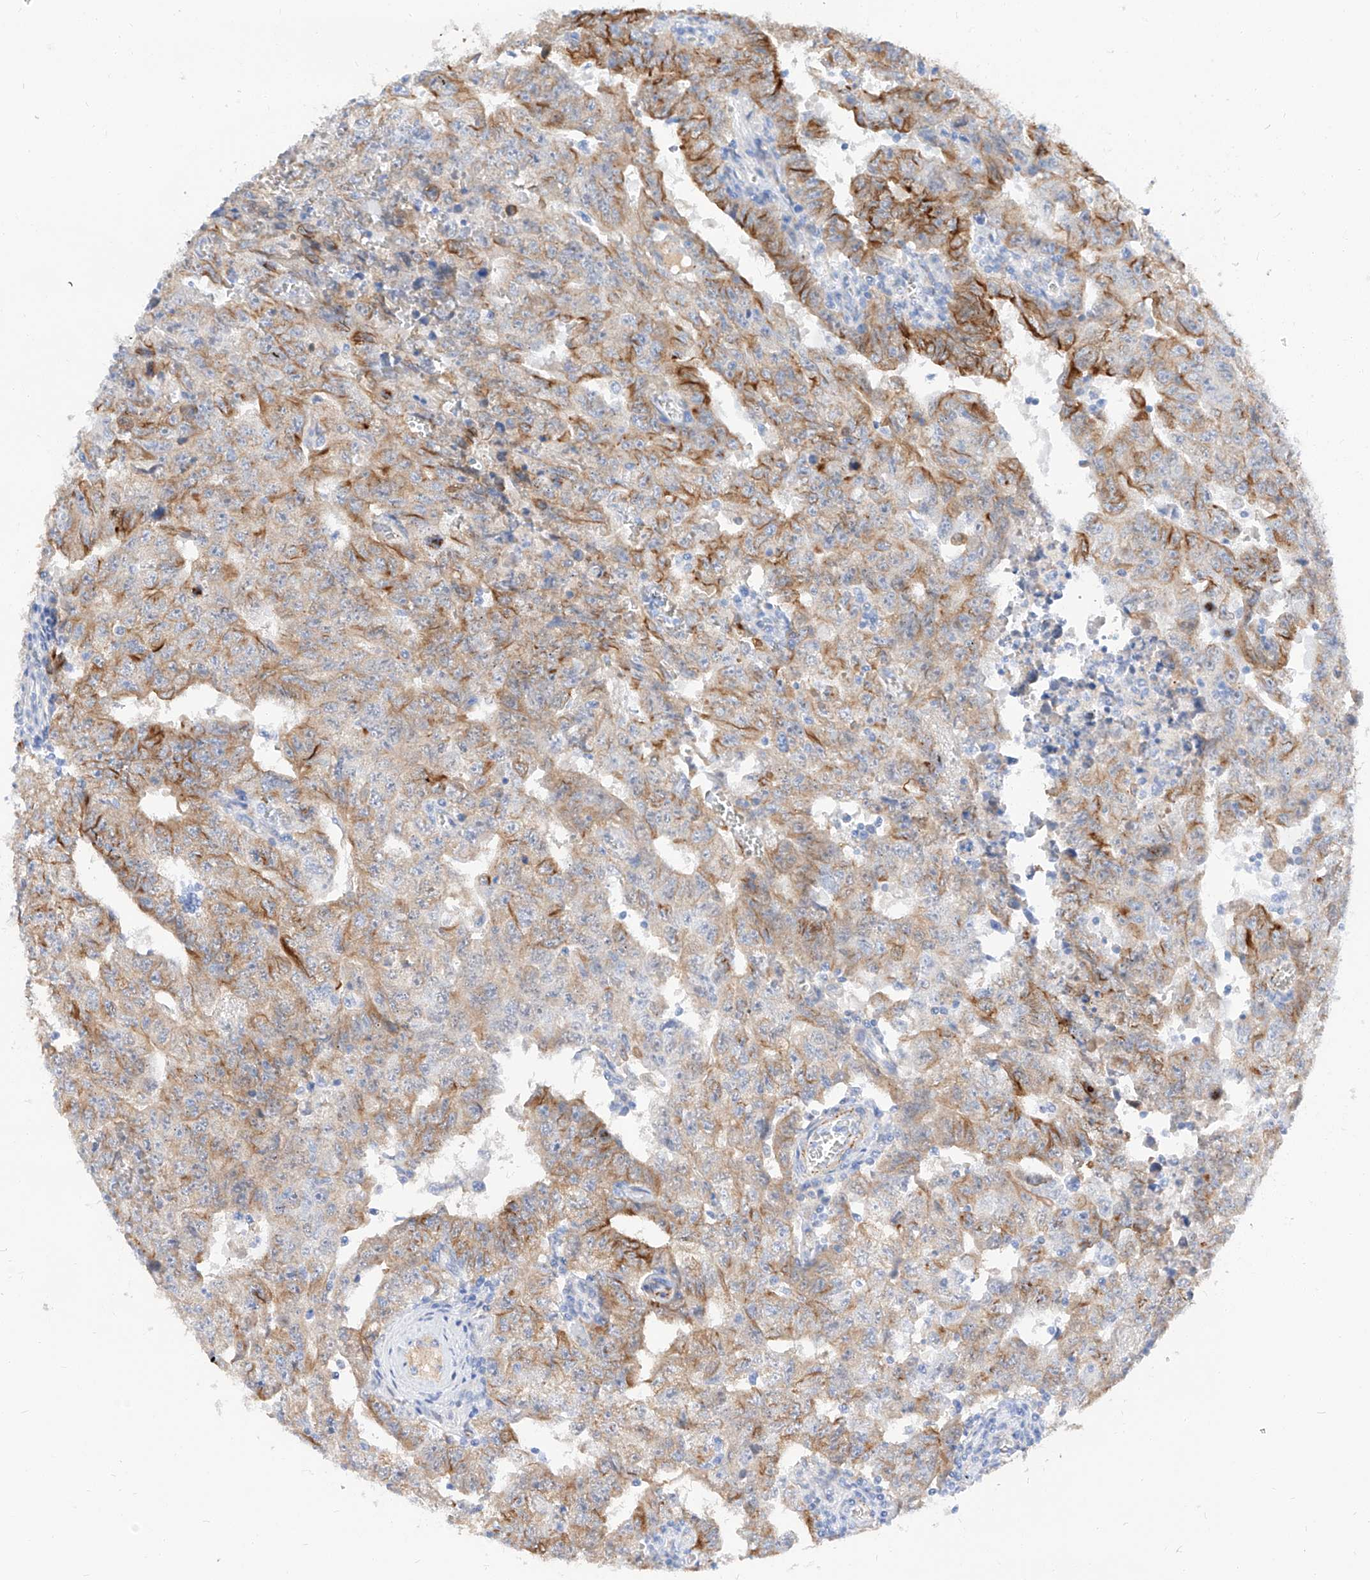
{"staining": {"intensity": "moderate", "quantity": ">75%", "location": "cytoplasmic/membranous"}, "tissue": "testis cancer", "cell_type": "Tumor cells", "image_type": "cancer", "snomed": [{"axis": "morphology", "description": "Carcinoma, Embryonal, NOS"}, {"axis": "topography", "description": "Testis"}], "caption": "A histopathology image of testis cancer stained for a protein demonstrates moderate cytoplasmic/membranous brown staining in tumor cells.", "gene": "MAP7", "patient": {"sex": "male", "age": 26}}